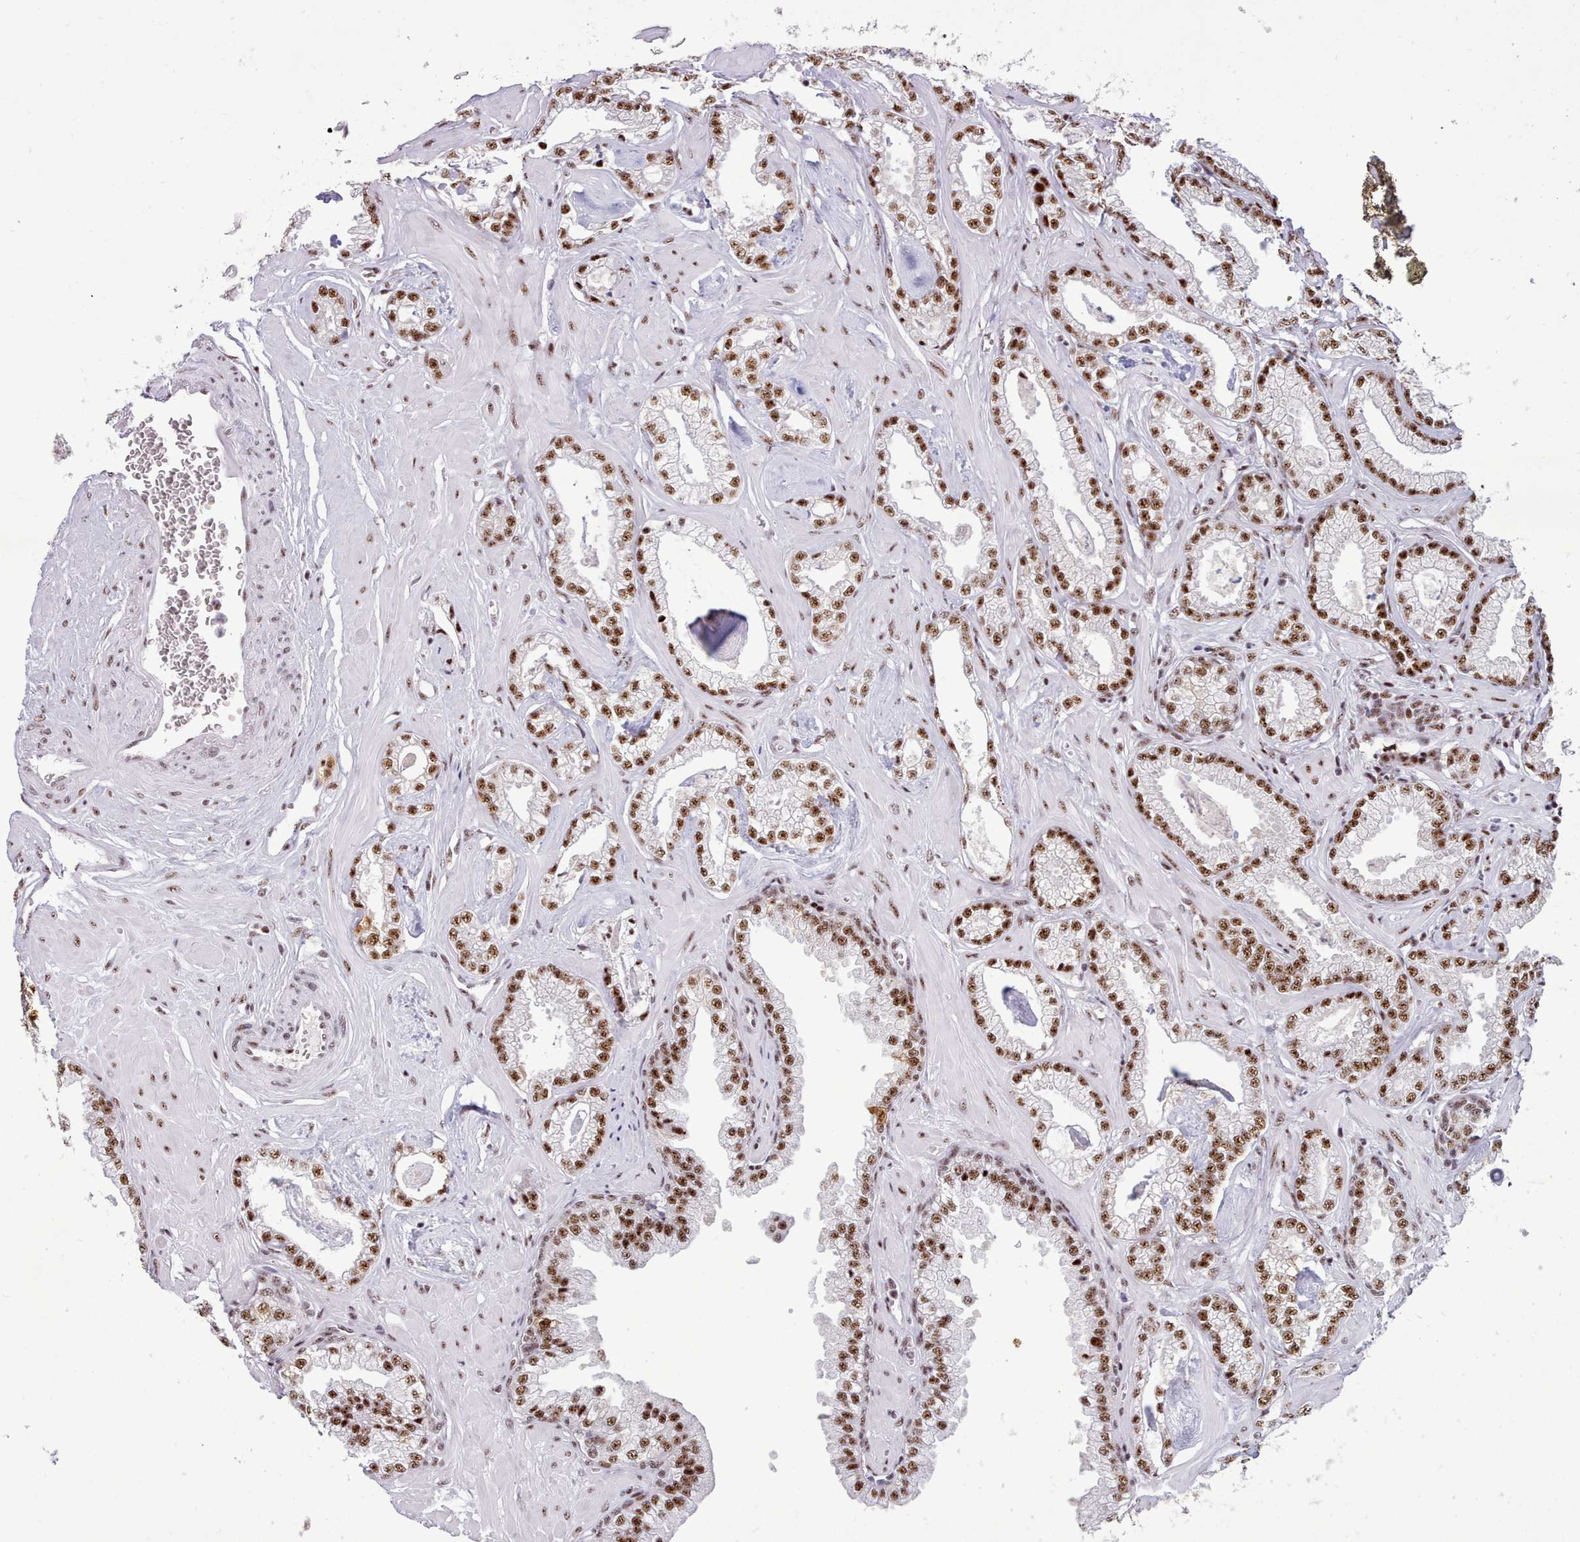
{"staining": {"intensity": "strong", "quantity": ">75%", "location": "nuclear"}, "tissue": "prostate cancer", "cell_type": "Tumor cells", "image_type": "cancer", "snomed": [{"axis": "morphology", "description": "Adenocarcinoma, Low grade"}, {"axis": "topography", "description": "Prostate"}], "caption": "Tumor cells exhibit high levels of strong nuclear expression in approximately >75% of cells in prostate low-grade adenocarcinoma.", "gene": "TMEM35B", "patient": {"sex": "male", "age": 60}}